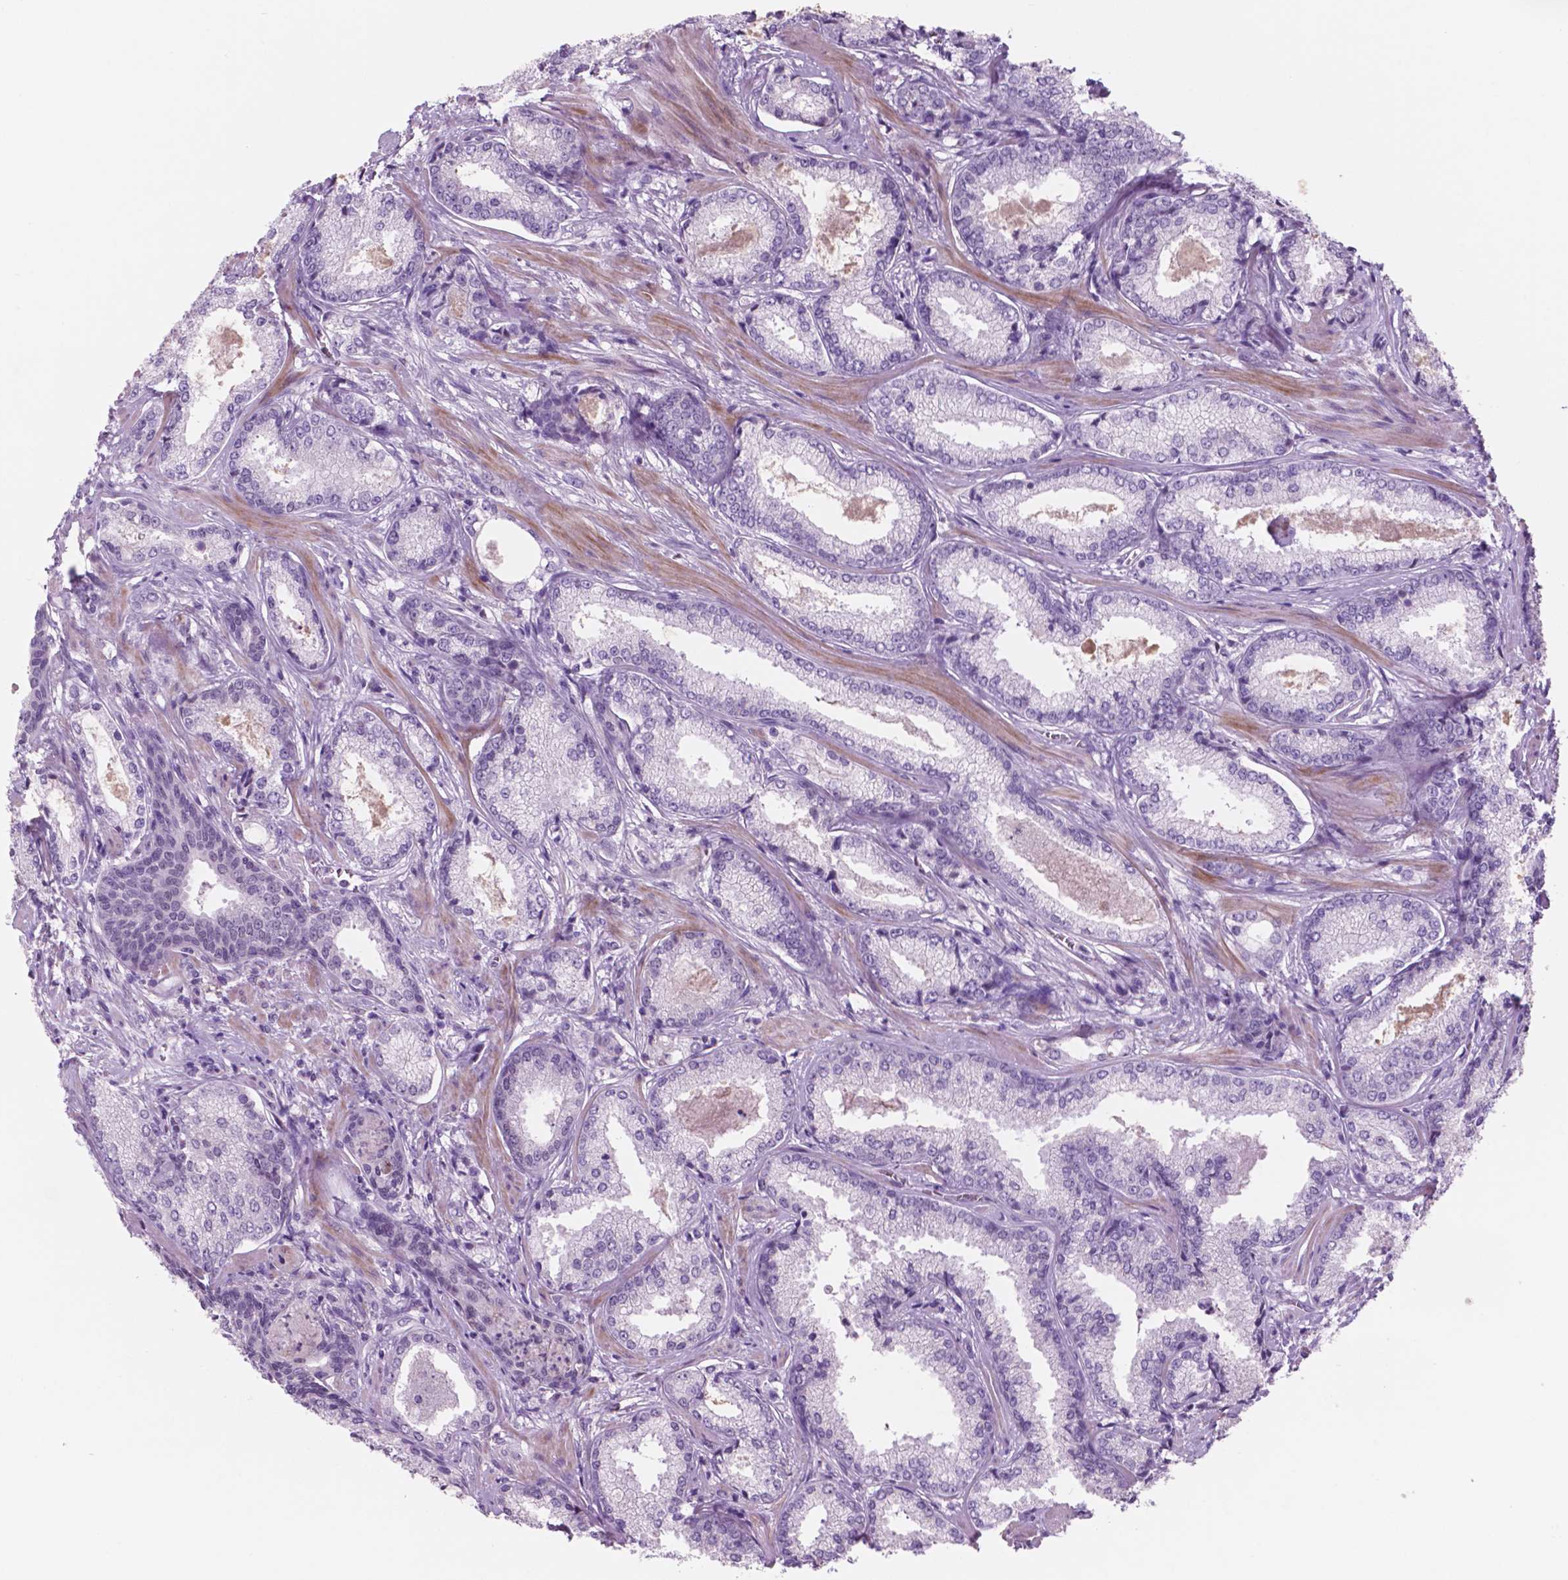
{"staining": {"intensity": "negative", "quantity": "none", "location": "none"}, "tissue": "prostate cancer", "cell_type": "Tumor cells", "image_type": "cancer", "snomed": [{"axis": "morphology", "description": "Adenocarcinoma, Low grade"}, {"axis": "topography", "description": "Prostate"}], "caption": "DAB immunohistochemical staining of human low-grade adenocarcinoma (prostate) displays no significant expression in tumor cells.", "gene": "CTR9", "patient": {"sex": "male", "age": 56}}